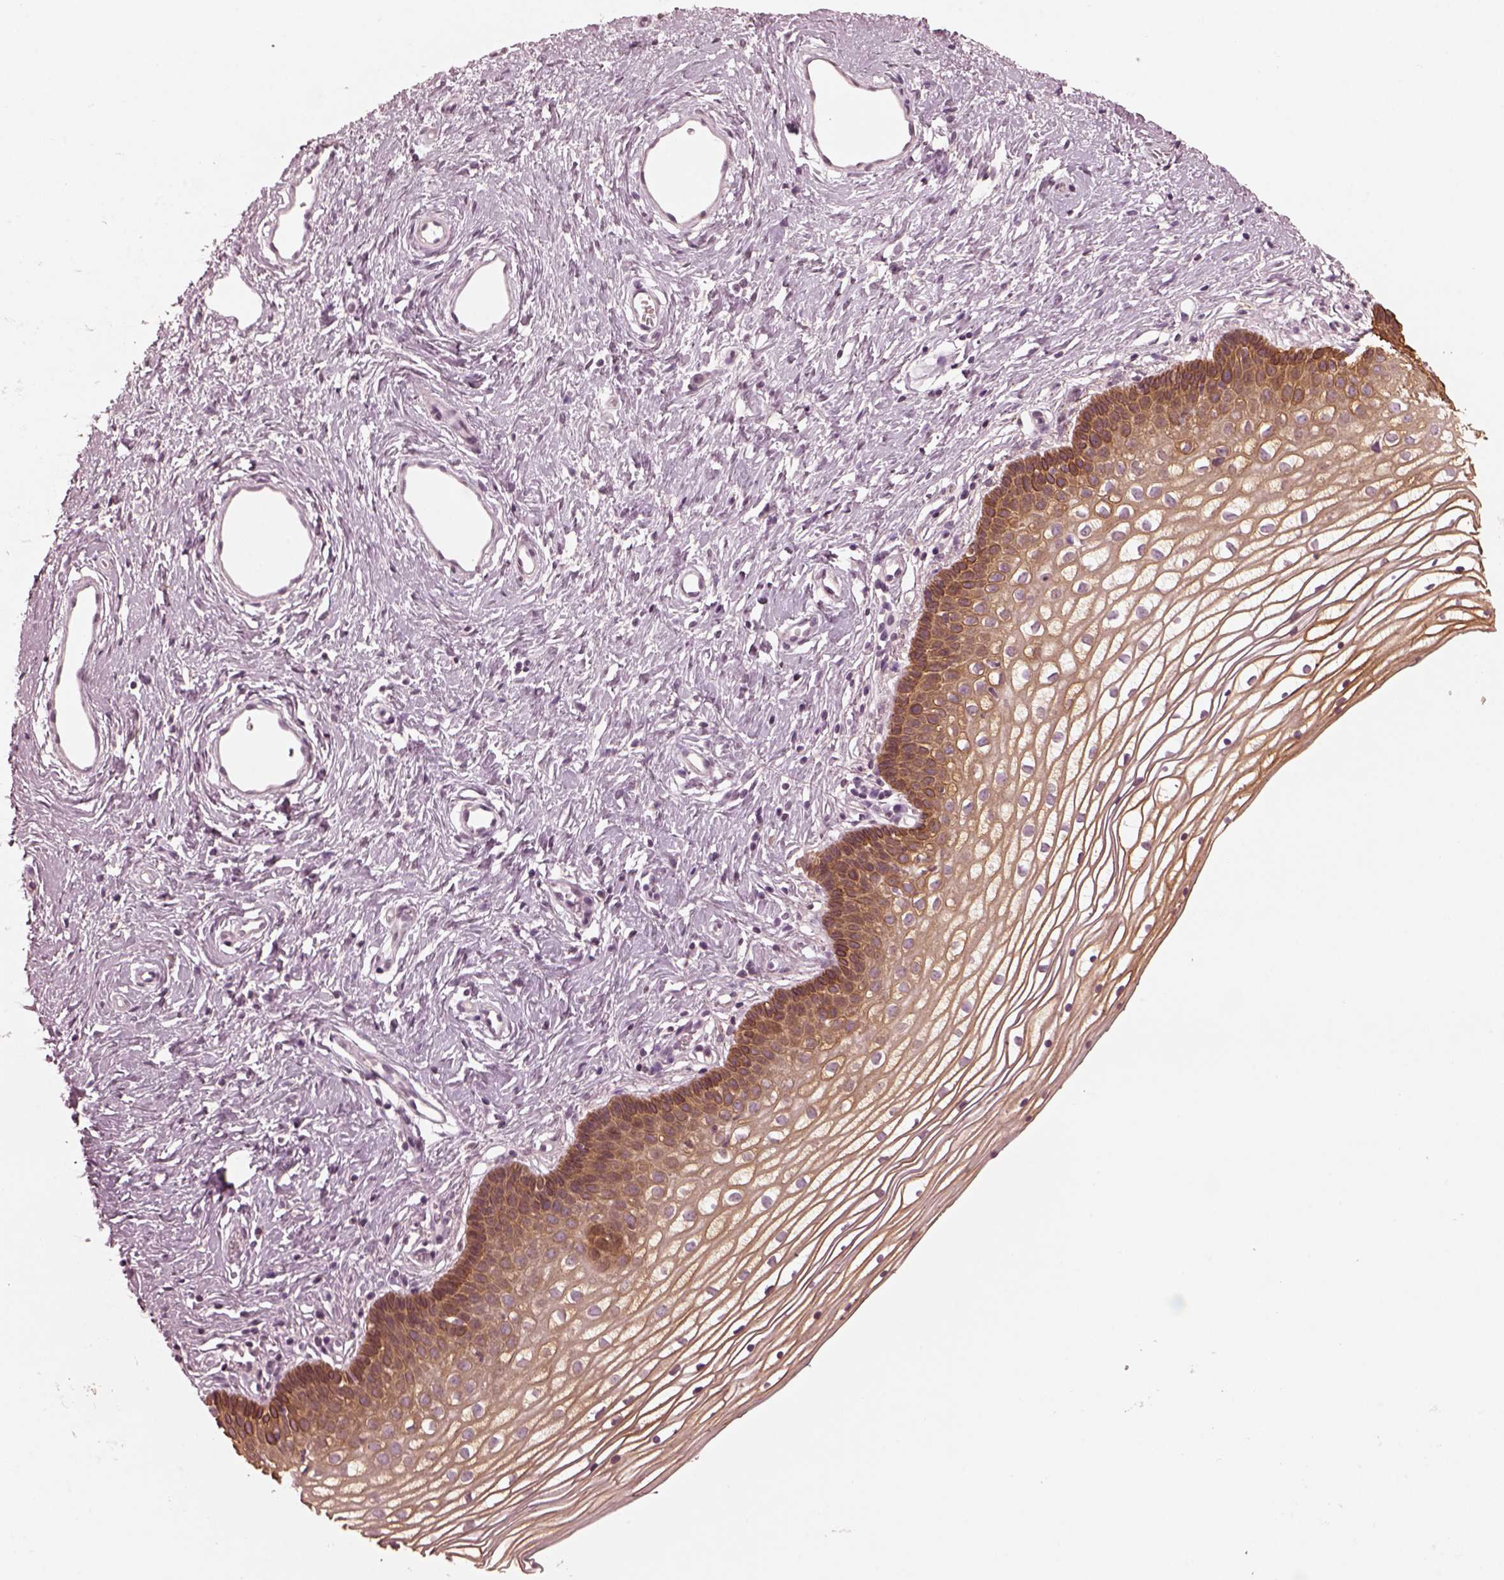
{"staining": {"intensity": "strong", "quantity": "<25%", "location": "cytoplasmic/membranous"}, "tissue": "vagina", "cell_type": "Squamous epithelial cells", "image_type": "normal", "snomed": [{"axis": "morphology", "description": "Normal tissue, NOS"}, {"axis": "topography", "description": "Vagina"}], "caption": "Approximately <25% of squamous epithelial cells in unremarkable human vagina demonstrate strong cytoplasmic/membranous protein staining as visualized by brown immunohistochemical staining.", "gene": "KRT79", "patient": {"sex": "female", "age": 36}}